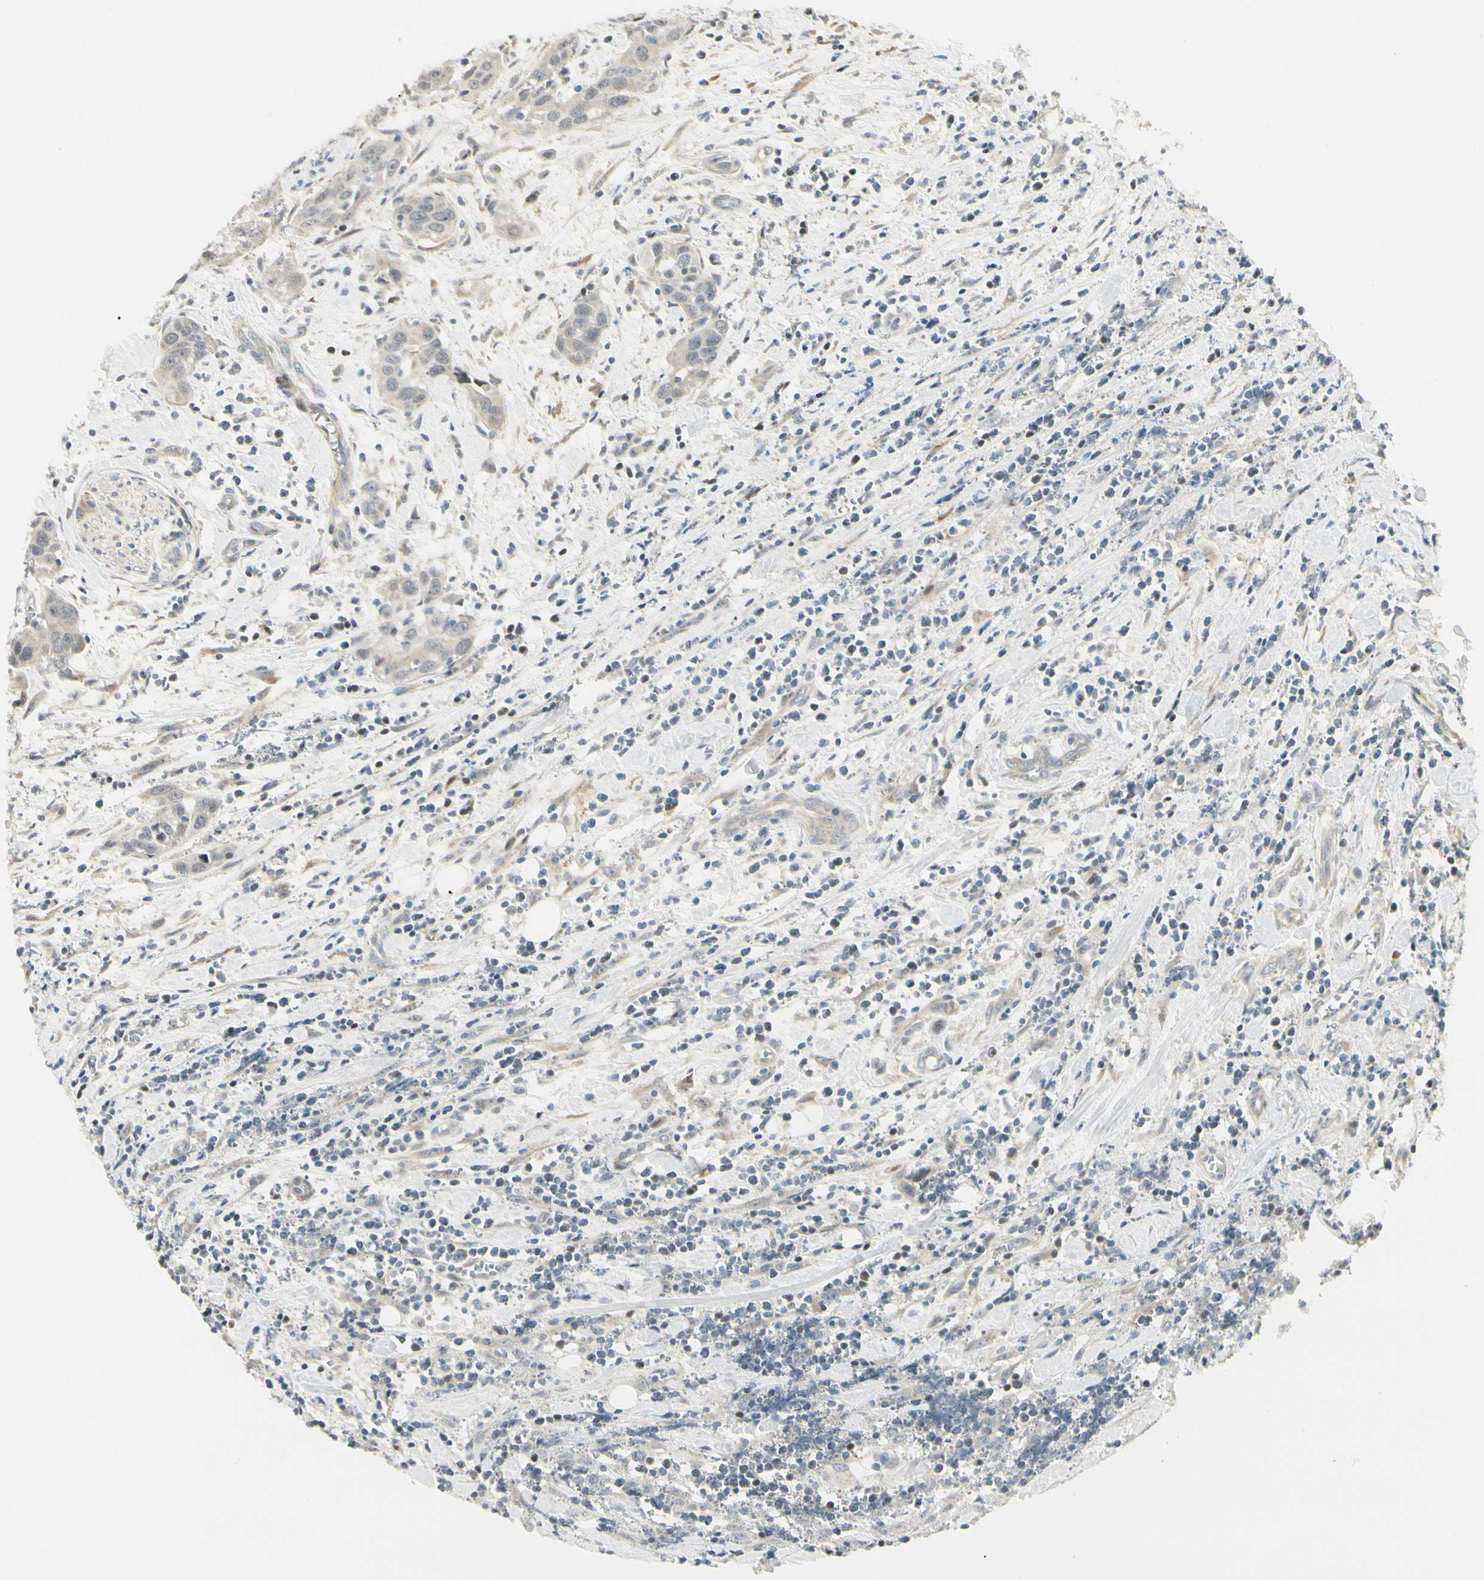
{"staining": {"intensity": "weak", "quantity": ">75%", "location": "cytoplasmic/membranous"}, "tissue": "head and neck cancer", "cell_type": "Tumor cells", "image_type": "cancer", "snomed": [{"axis": "morphology", "description": "Squamous cell carcinoma, NOS"}, {"axis": "topography", "description": "Oral tissue"}, {"axis": "topography", "description": "Head-Neck"}], "caption": "DAB immunohistochemical staining of head and neck cancer shows weak cytoplasmic/membranous protein staining in approximately >75% of tumor cells.", "gene": "P4HA3", "patient": {"sex": "female", "age": 50}}